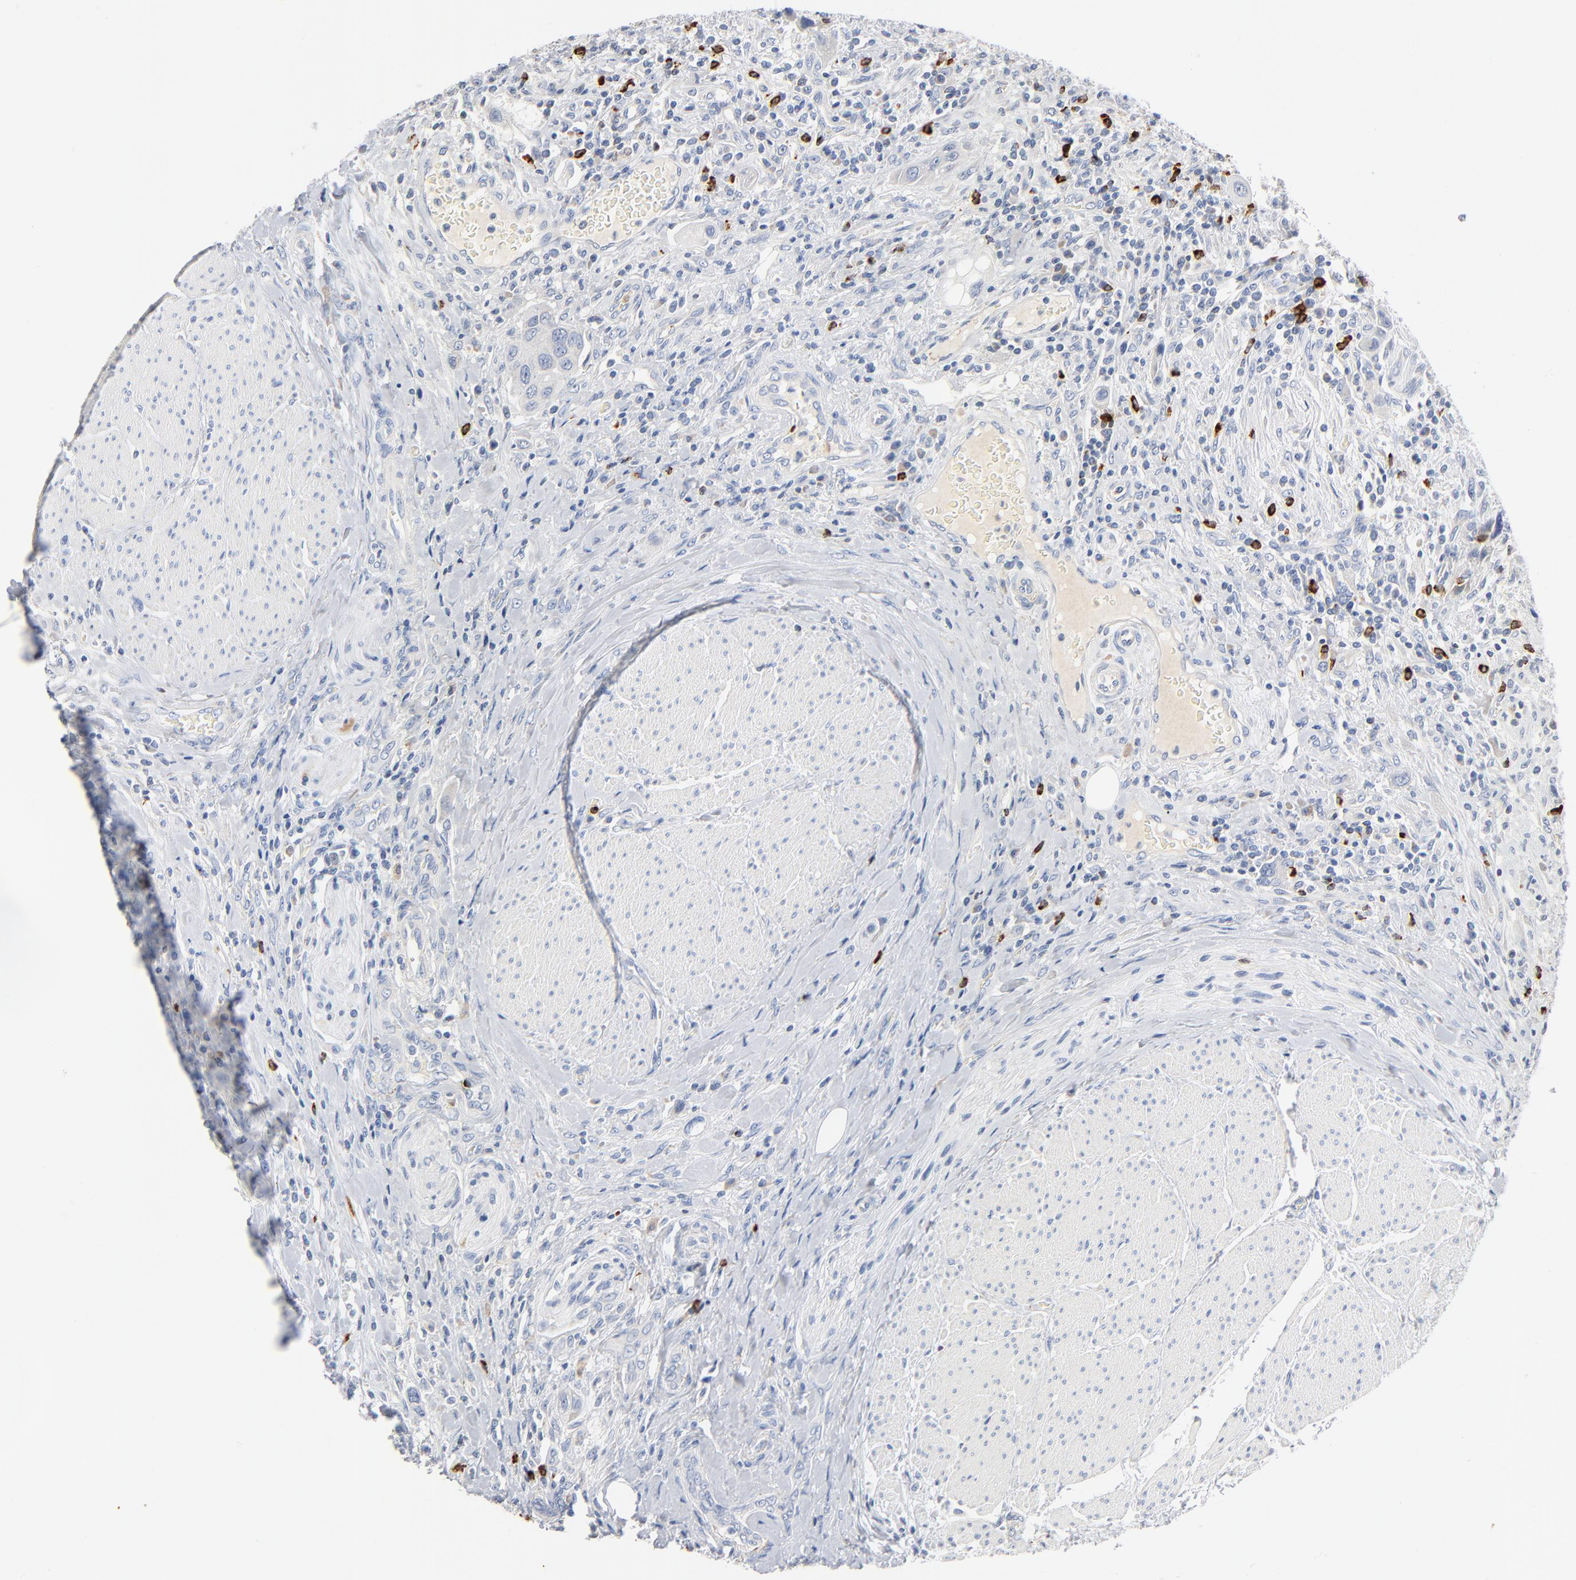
{"staining": {"intensity": "negative", "quantity": "none", "location": "none"}, "tissue": "urothelial cancer", "cell_type": "Tumor cells", "image_type": "cancer", "snomed": [{"axis": "morphology", "description": "Urothelial carcinoma, High grade"}, {"axis": "topography", "description": "Urinary bladder"}], "caption": "Urothelial cancer stained for a protein using IHC exhibits no expression tumor cells.", "gene": "GZMB", "patient": {"sex": "male", "age": 50}}